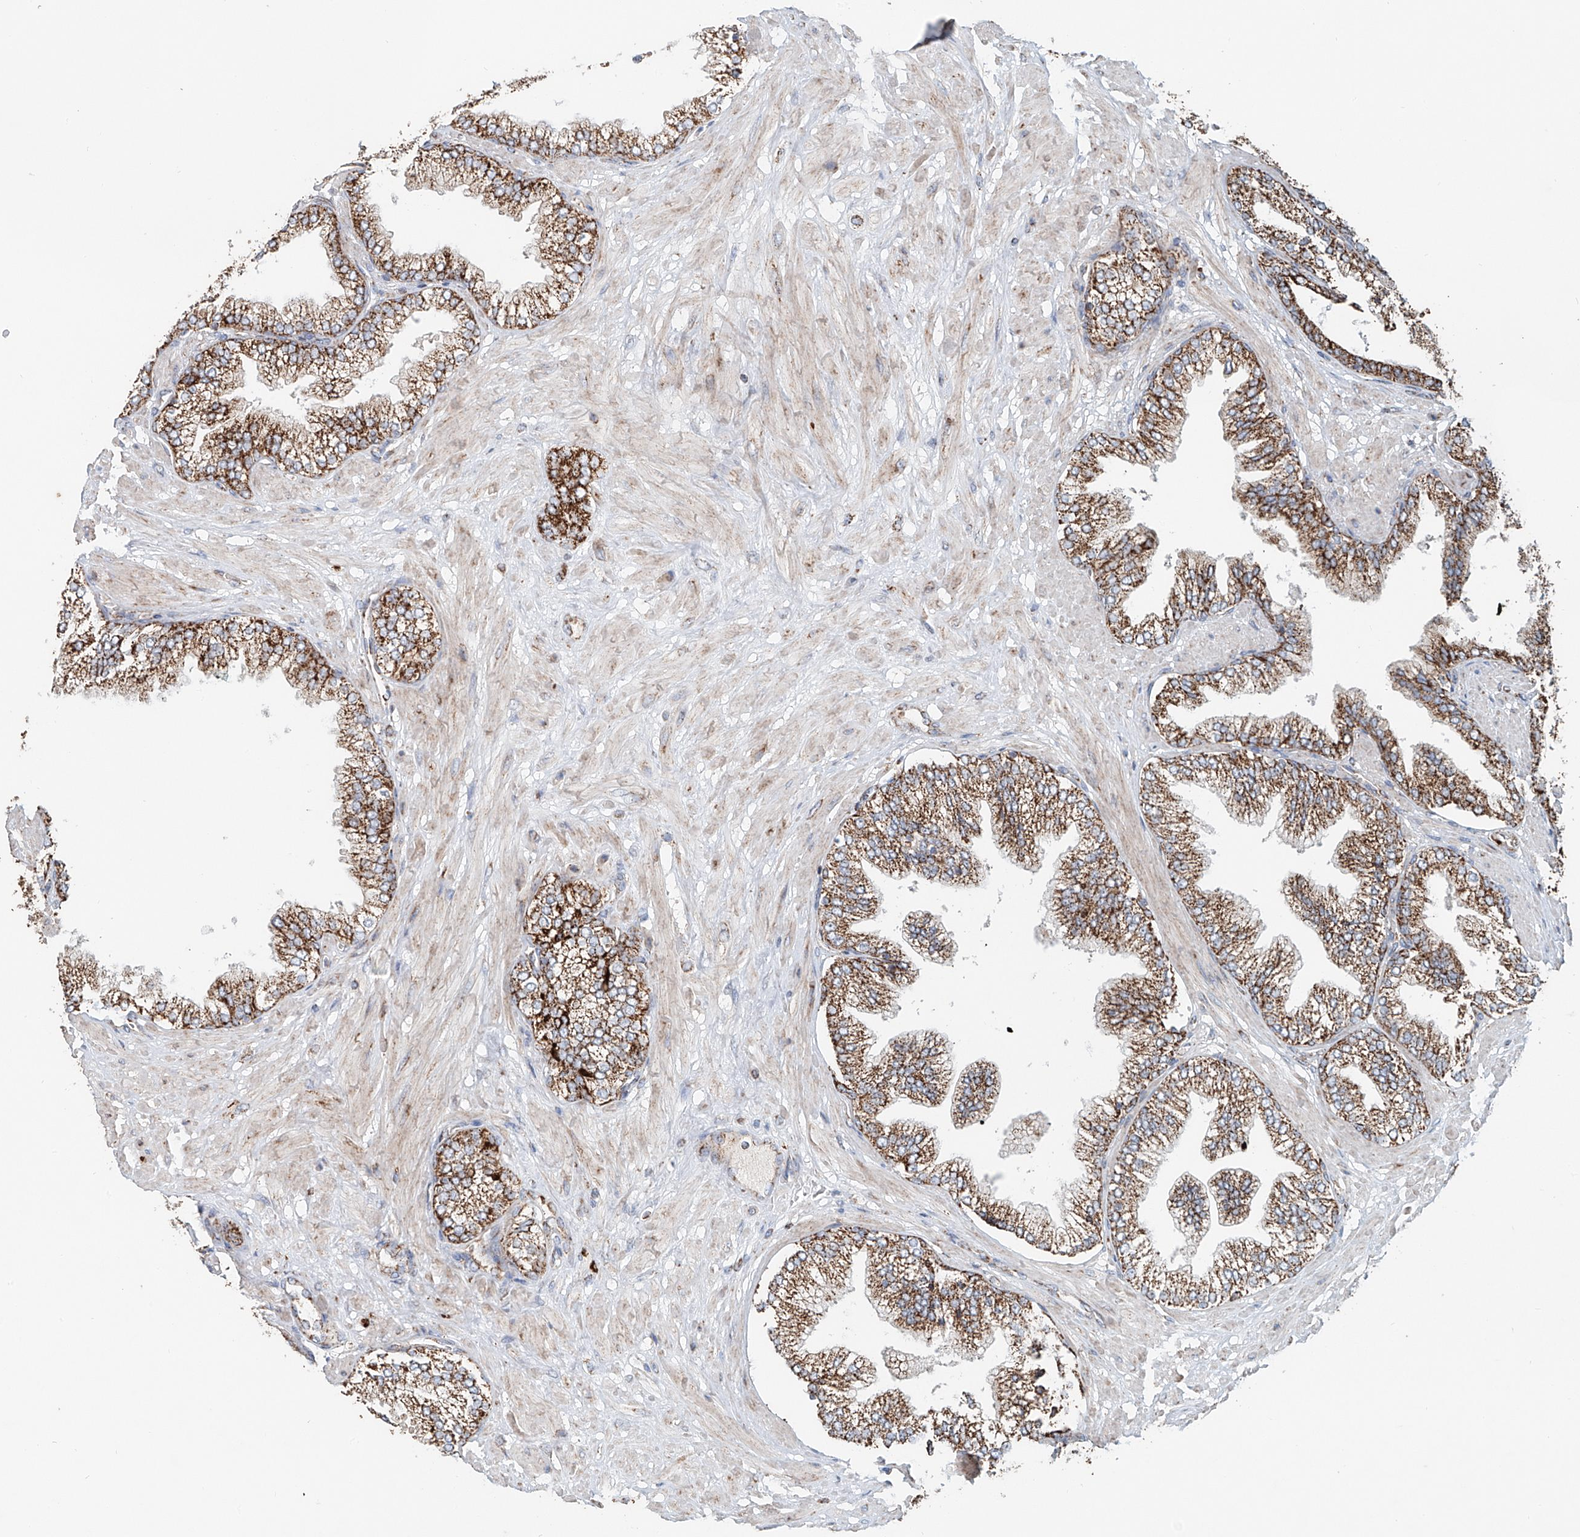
{"staining": {"intensity": "strong", "quantity": ">75%", "location": "cytoplasmic/membranous"}, "tissue": "prostate cancer", "cell_type": "Tumor cells", "image_type": "cancer", "snomed": [{"axis": "morphology", "description": "Adenocarcinoma, Low grade"}, {"axis": "topography", "description": "Prostate"}], "caption": "Tumor cells demonstrate high levels of strong cytoplasmic/membranous positivity in approximately >75% of cells in human prostate cancer.", "gene": "CARD10", "patient": {"sex": "male", "age": 71}}